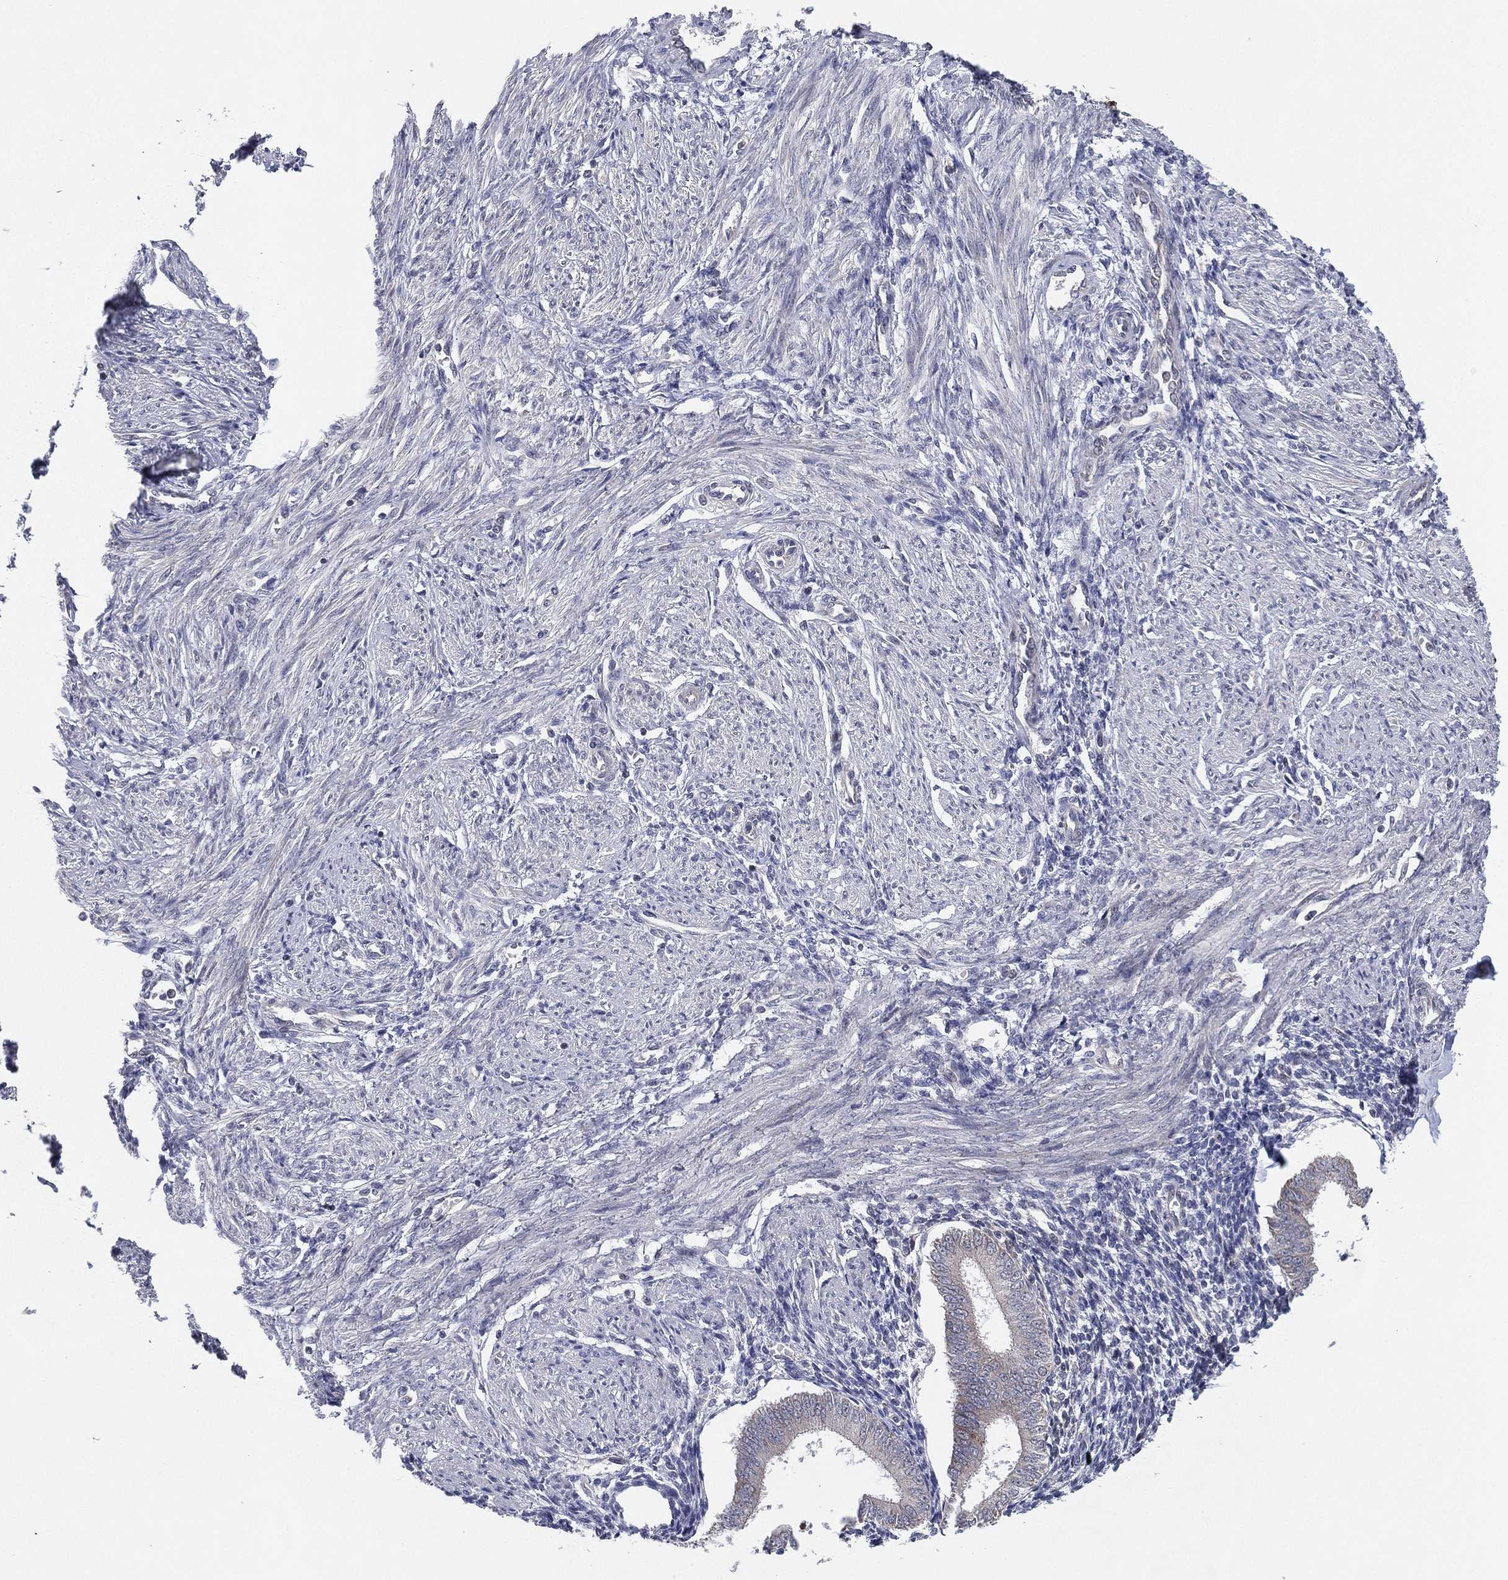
{"staining": {"intensity": "weak", "quantity": "<25%", "location": "cytoplasmic/membranous"}, "tissue": "endometrium", "cell_type": "Cells in endometrial stroma", "image_type": "normal", "snomed": [{"axis": "morphology", "description": "Normal tissue, NOS"}, {"axis": "topography", "description": "Endometrium"}], "caption": "Cells in endometrial stroma show no significant positivity in unremarkable endometrium.", "gene": "KAT14", "patient": {"sex": "female", "age": 39}}